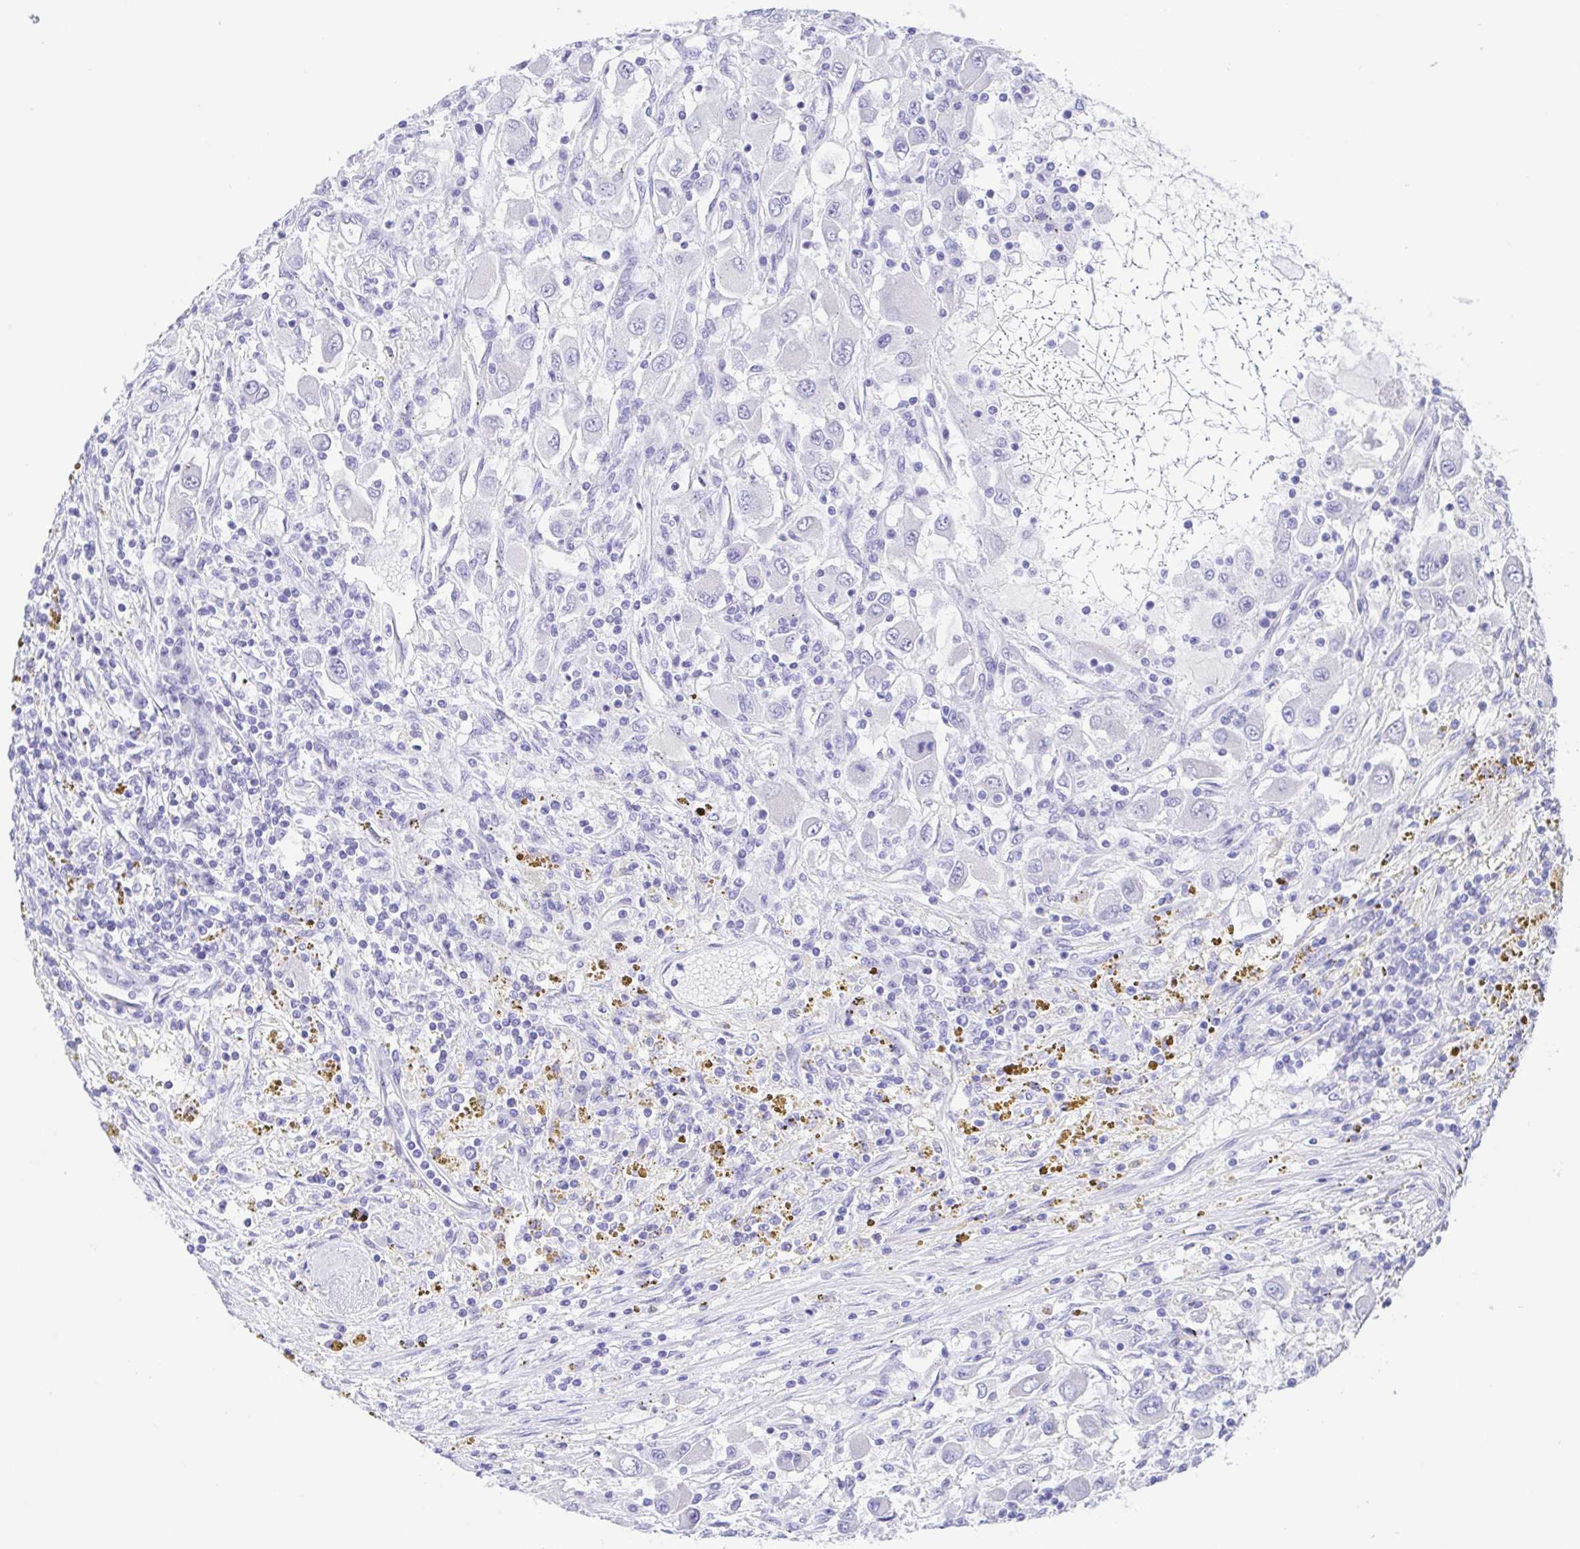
{"staining": {"intensity": "negative", "quantity": "none", "location": "none"}, "tissue": "renal cancer", "cell_type": "Tumor cells", "image_type": "cancer", "snomed": [{"axis": "morphology", "description": "Adenocarcinoma, NOS"}, {"axis": "topography", "description": "Kidney"}], "caption": "A photomicrograph of renal adenocarcinoma stained for a protein shows no brown staining in tumor cells. (DAB (3,3'-diaminobenzidine) immunohistochemistry (IHC) with hematoxylin counter stain).", "gene": "MUCL3", "patient": {"sex": "female", "age": 67}}